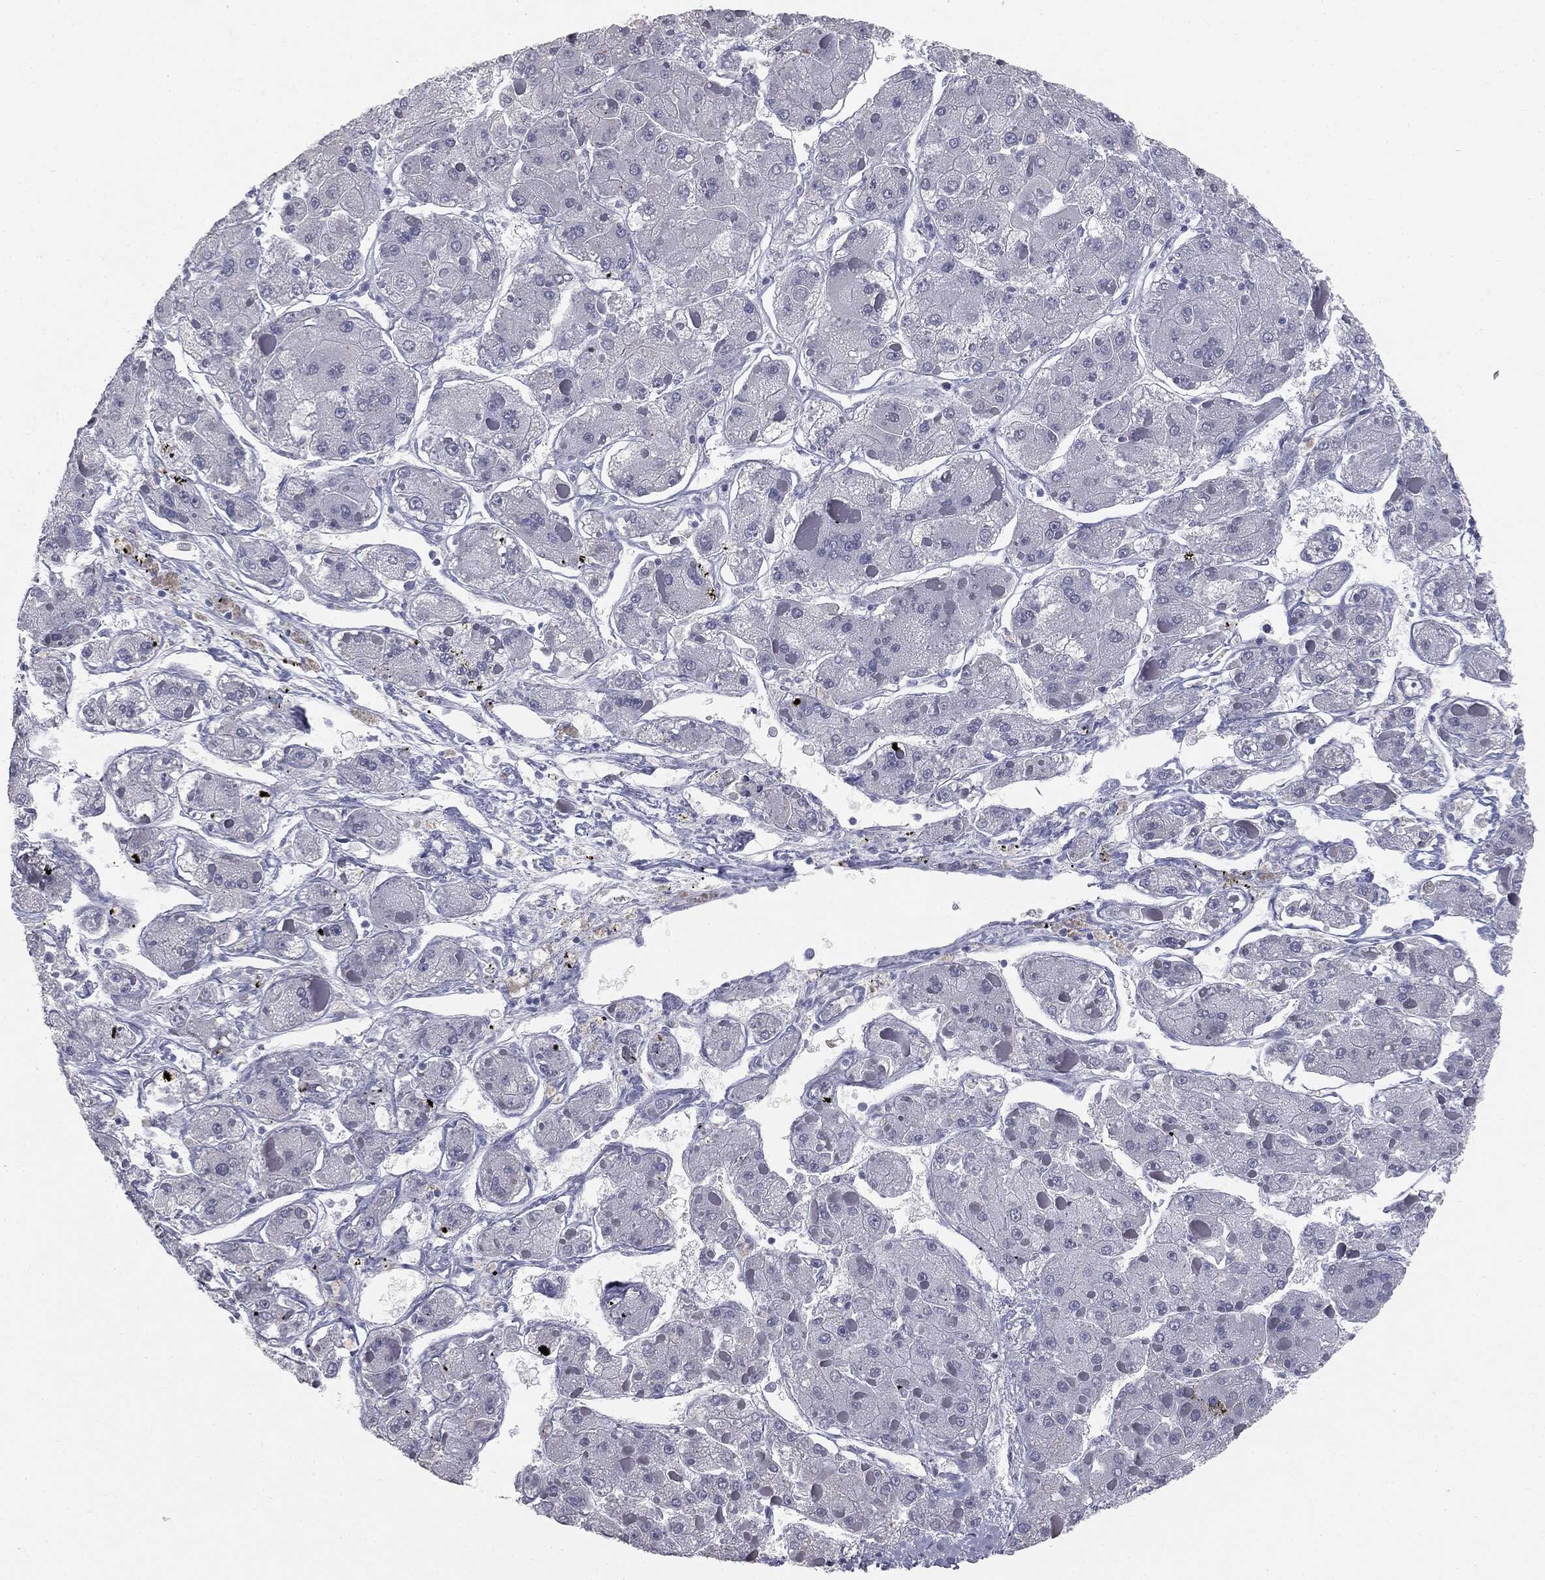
{"staining": {"intensity": "negative", "quantity": "none", "location": "none"}, "tissue": "liver cancer", "cell_type": "Tumor cells", "image_type": "cancer", "snomed": [{"axis": "morphology", "description": "Carcinoma, Hepatocellular, NOS"}, {"axis": "topography", "description": "Liver"}], "caption": "A micrograph of human hepatocellular carcinoma (liver) is negative for staining in tumor cells.", "gene": "MUC5AC", "patient": {"sex": "female", "age": 73}}